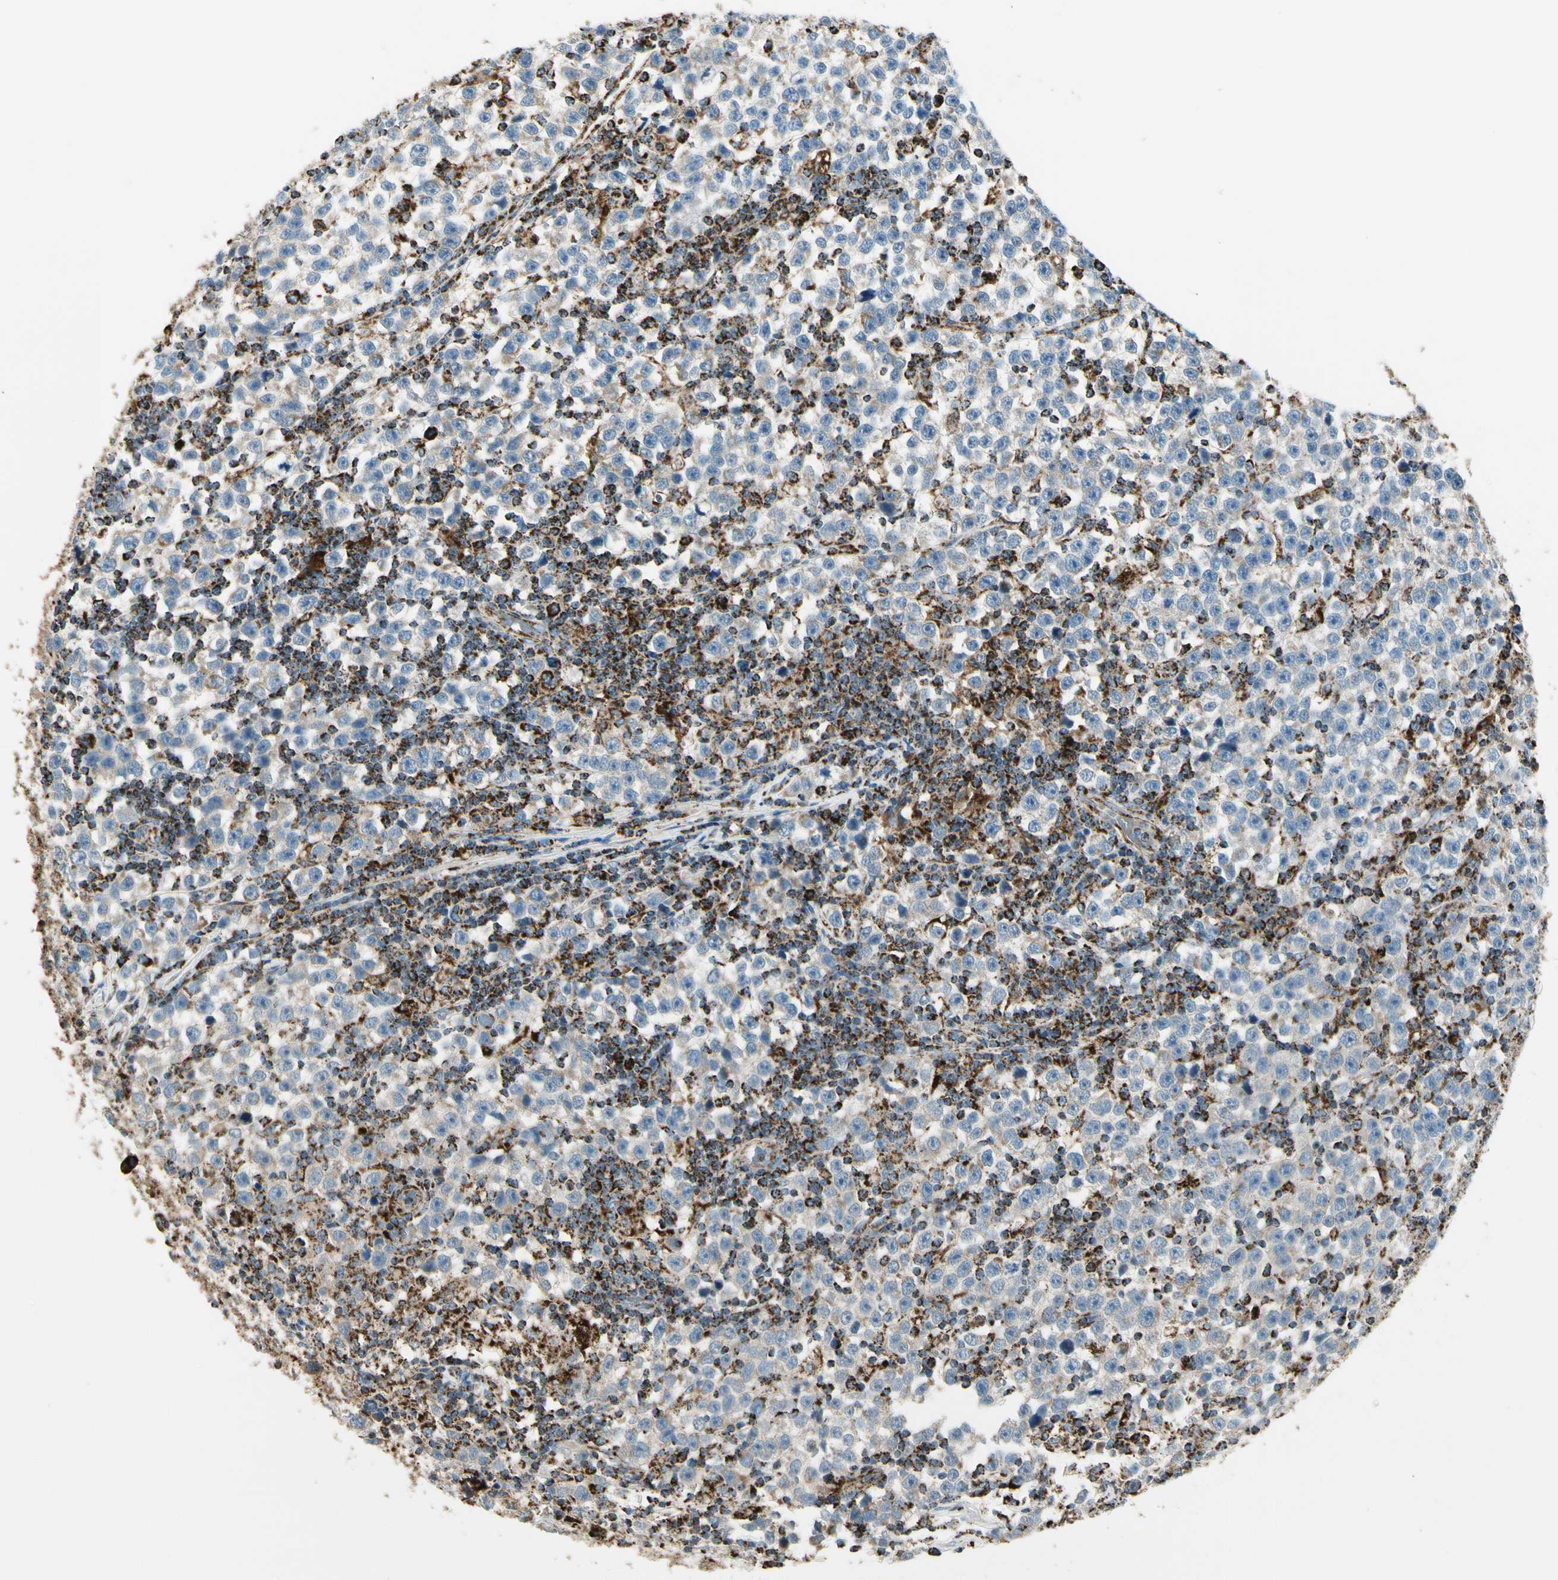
{"staining": {"intensity": "negative", "quantity": "none", "location": "none"}, "tissue": "testis cancer", "cell_type": "Tumor cells", "image_type": "cancer", "snomed": [{"axis": "morphology", "description": "Seminoma, NOS"}, {"axis": "topography", "description": "Testis"}], "caption": "Human testis seminoma stained for a protein using IHC reveals no expression in tumor cells.", "gene": "ME2", "patient": {"sex": "male", "age": 43}}